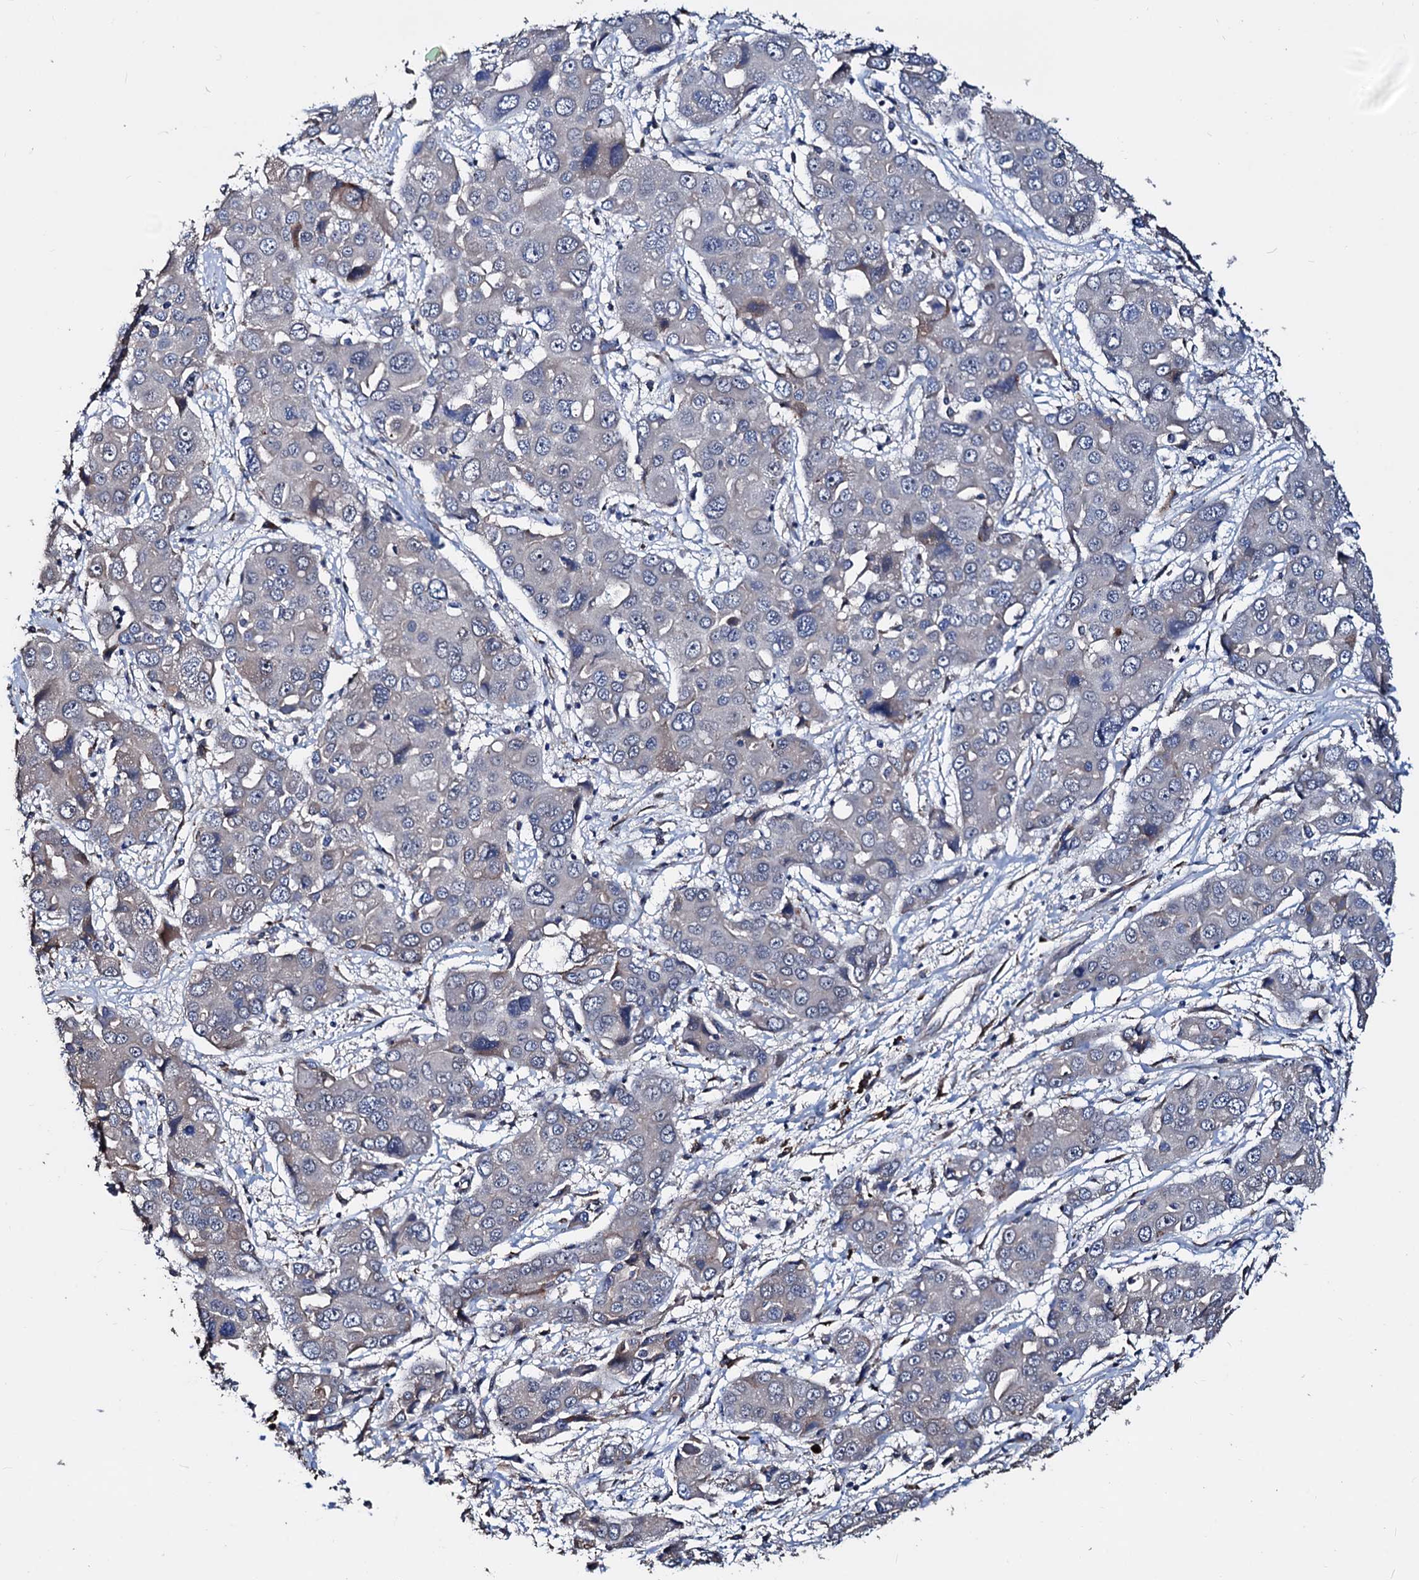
{"staining": {"intensity": "negative", "quantity": "none", "location": "none"}, "tissue": "liver cancer", "cell_type": "Tumor cells", "image_type": "cancer", "snomed": [{"axis": "morphology", "description": "Cholangiocarcinoma"}, {"axis": "topography", "description": "Liver"}], "caption": "Immunohistochemistry of human liver cholangiocarcinoma reveals no expression in tumor cells.", "gene": "AKAP11", "patient": {"sex": "male", "age": 67}}